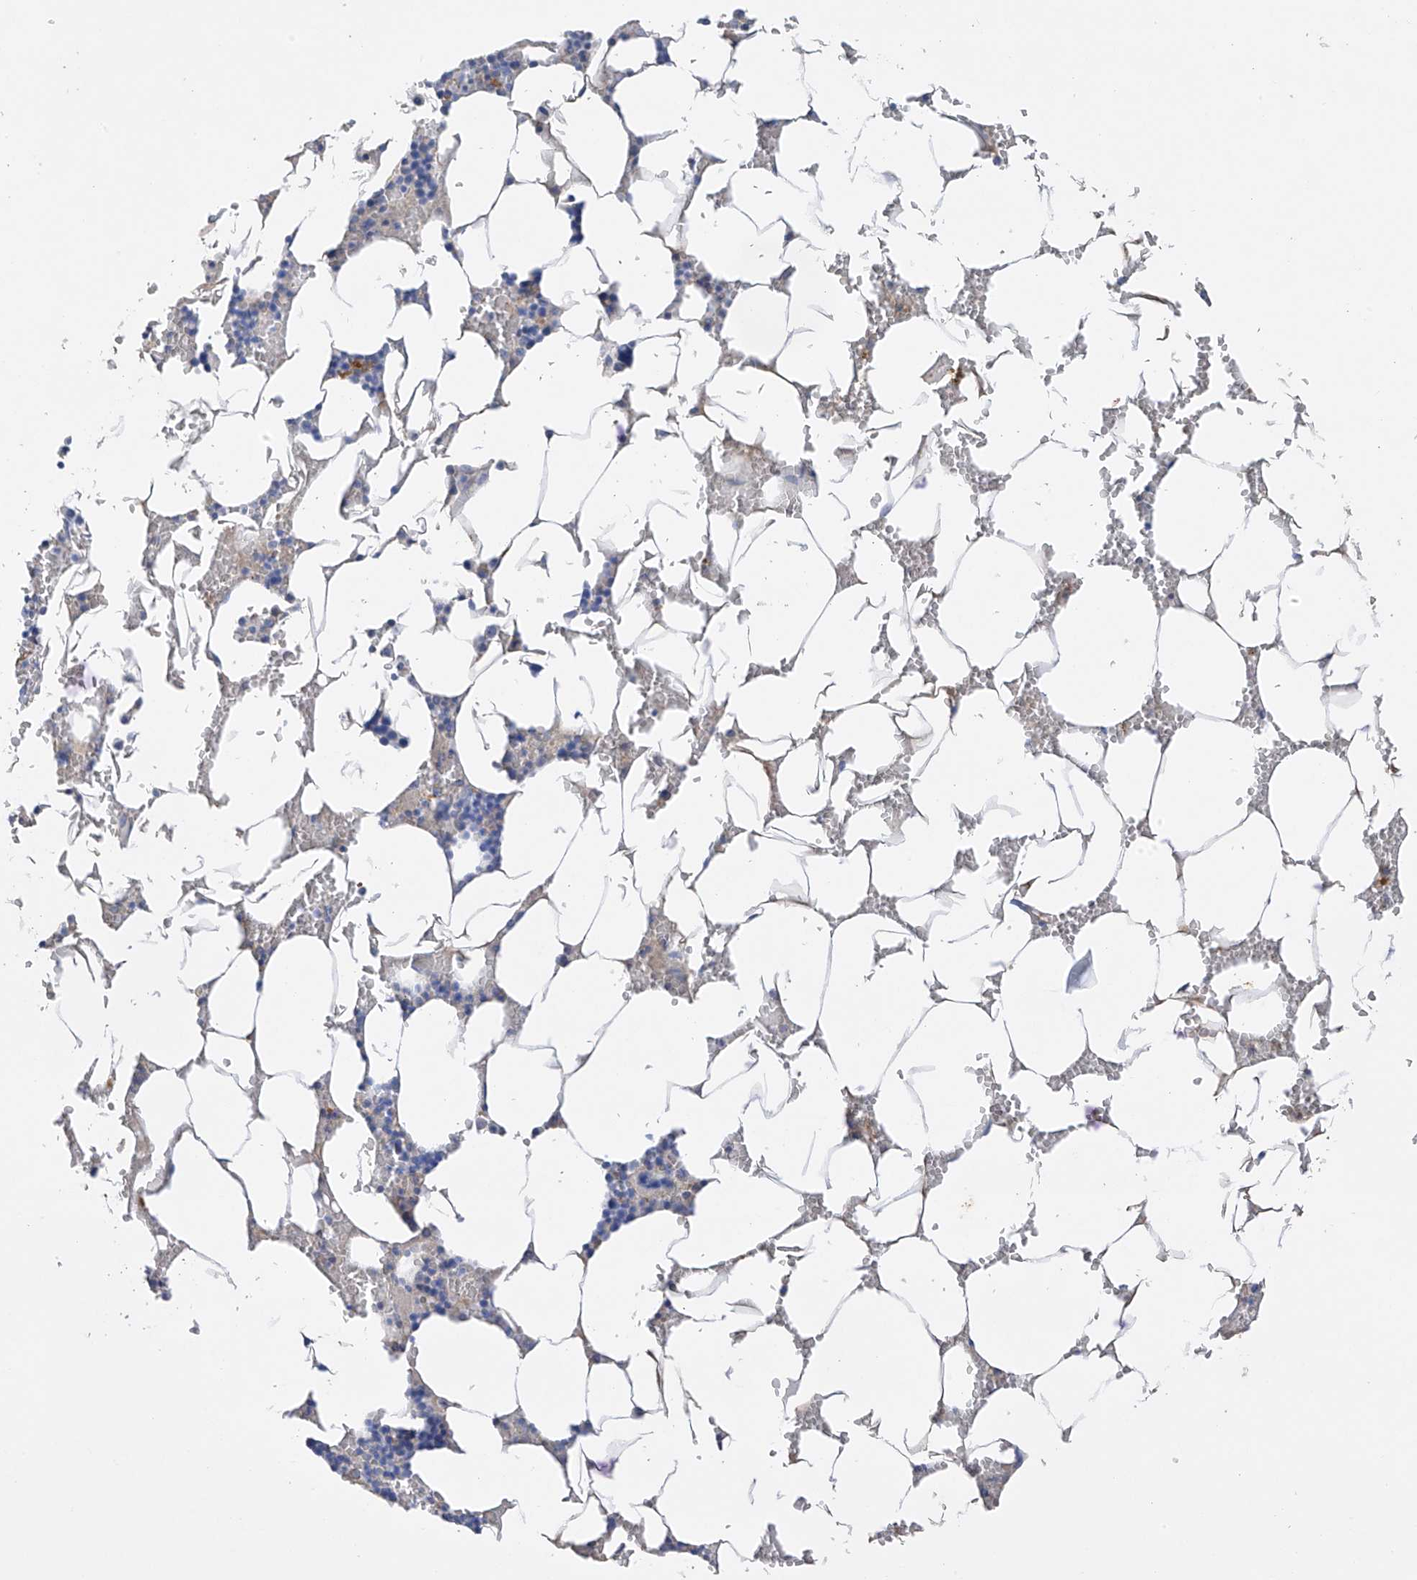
{"staining": {"intensity": "negative", "quantity": "none", "location": "none"}, "tissue": "bone marrow", "cell_type": "Hematopoietic cells", "image_type": "normal", "snomed": [{"axis": "morphology", "description": "Normal tissue, NOS"}, {"axis": "topography", "description": "Bone marrow"}], "caption": "A high-resolution image shows IHC staining of unremarkable bone marrow, which shows no significant expression in hematopoietic cells.", "gene": "PRSS12", "patient": {"sex": "male", "age": 70}}